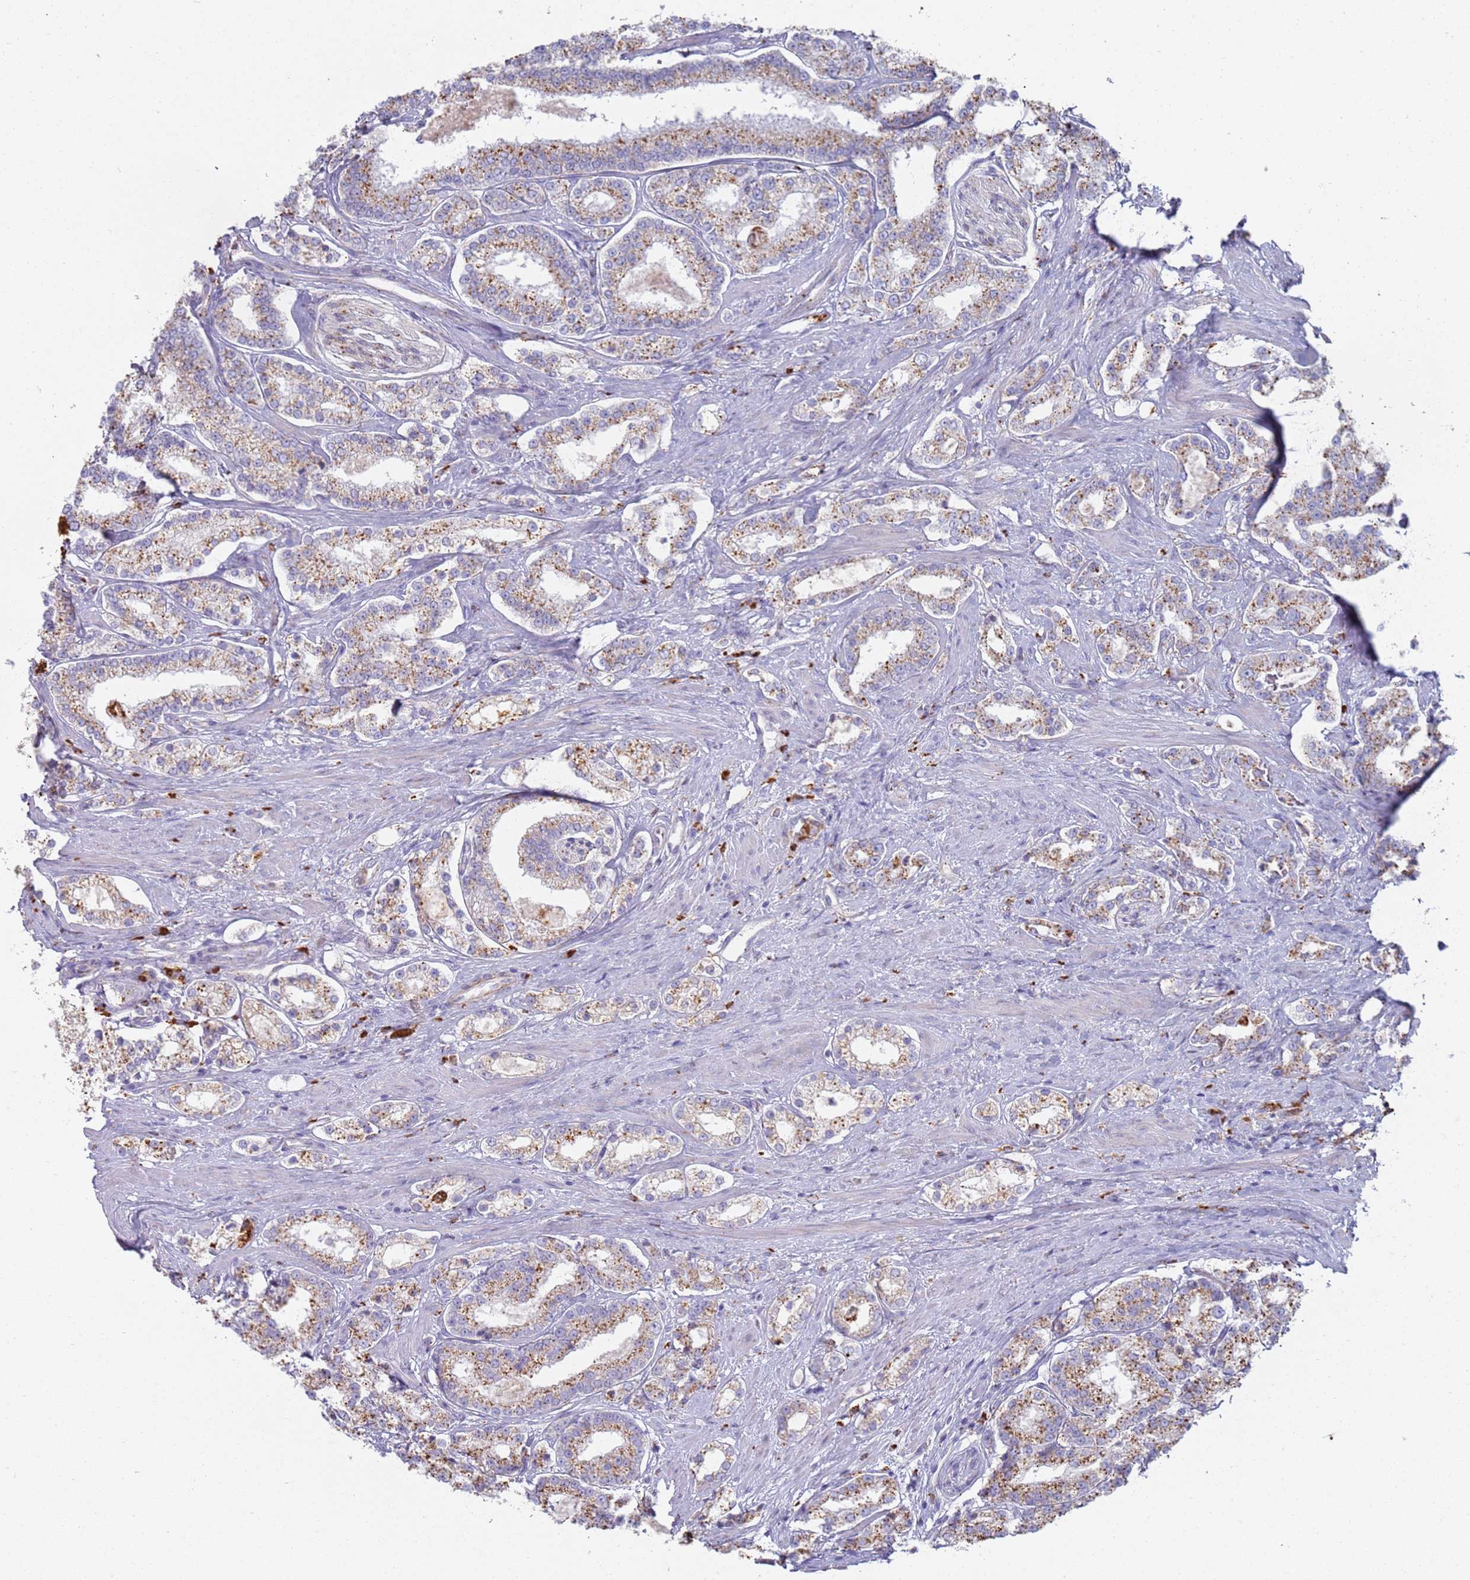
{"staining": {"intensity": "moderate", "quantity": ">75%", "location": "cytoplasmic/membranous"}, "tissue": "prostate cancer", "cell_type": "Tumor cells", "image_type": "cancer", "snomed": [{"axis": "morphology", "description": "Normal tissue, NOS"}, {"axis": "morphology", "description": "Adenocarcinoma, High grade"}, {"axis": "topography", "description": "Prostate"}], "caption": "IHC of human prostate adenocarcinoma (high-grade) exhibits medium levels of moderate cytoplasmic/membranous expression in about >75% of tumor cells. Nuclei are stained in blue.", "gene": "TMEM229B", "patient": {"sex": "male", "age": 83}}